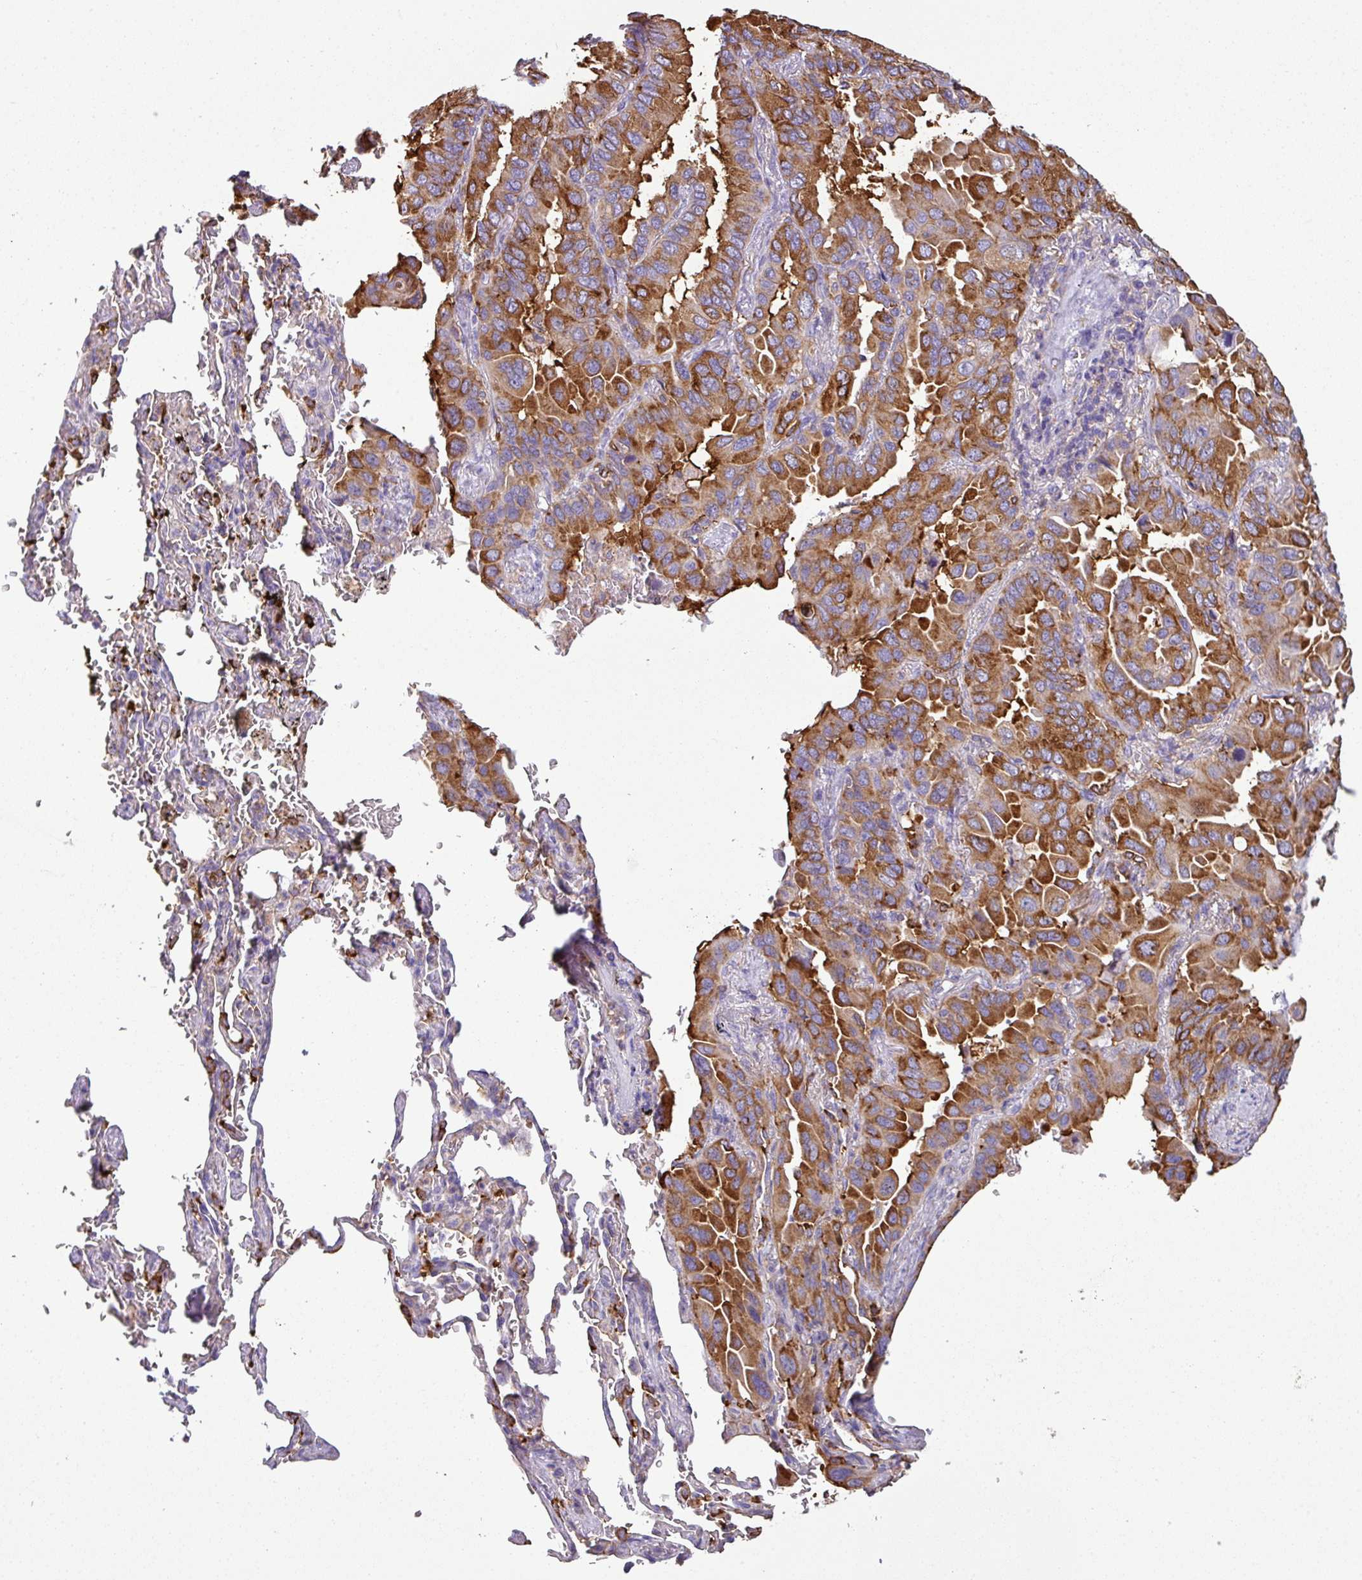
{"staining": {"intensity": "moderate", "quantity": ">75%", "location": "cytoplasmic/membranous"}, "tissue": "lung cancer", "cell_type": "Tumor cells", "image_type": "cancer", "snomed": [{"axis": "morphology", "description": "Adenocarcinoma, NOS"}, {"axis": "topography", "description": "Lung"}], "caption": "Immunohistochemistry (IHC) (DAB (3,3'-diaminobenzidine)) staining of human lung adenocarcinoma displays moderate cytoplasmic/membranous protein staining in approximately >75% of tumor cells.", "gene": "XNDC1N", "patient": {"sex": "male", "age": 64}}